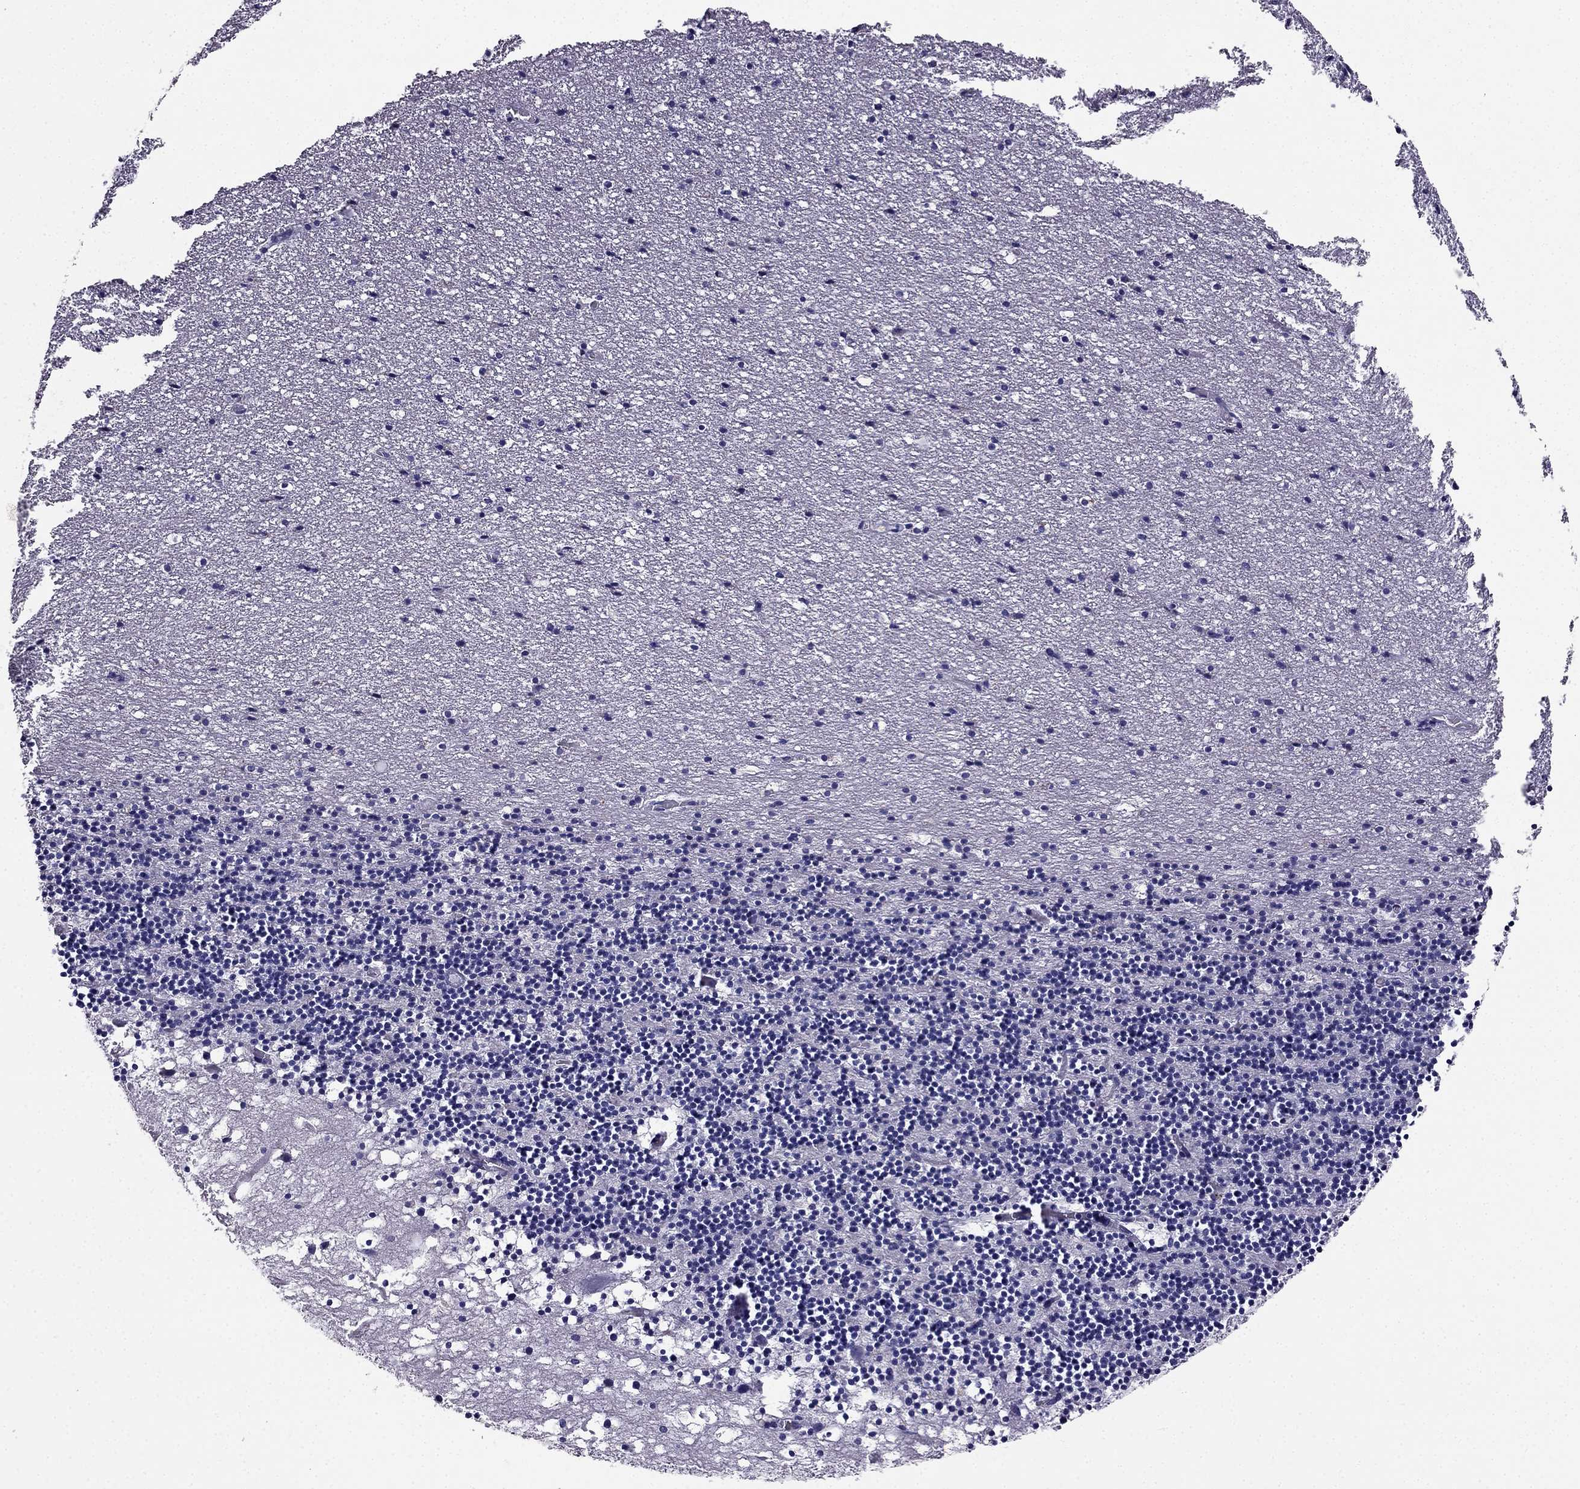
{"staining": {"intensity": "negative", "quantity": "none", "location": "none"}, "tissue": "cerebellum", "cell_type": "Cells in granular layer", "image_type": "normal", "snomed": [{"axis": "morphology", "description": "Normal tissue, NOS"}, {"axis": "topography", "description": "Cerebellum"}], "caption": "The histopathology image reveals no staining of cells in granular layer in benign cerebellum.", "gene": "PTH", "patient": {"sex": "male", "age": 37}}